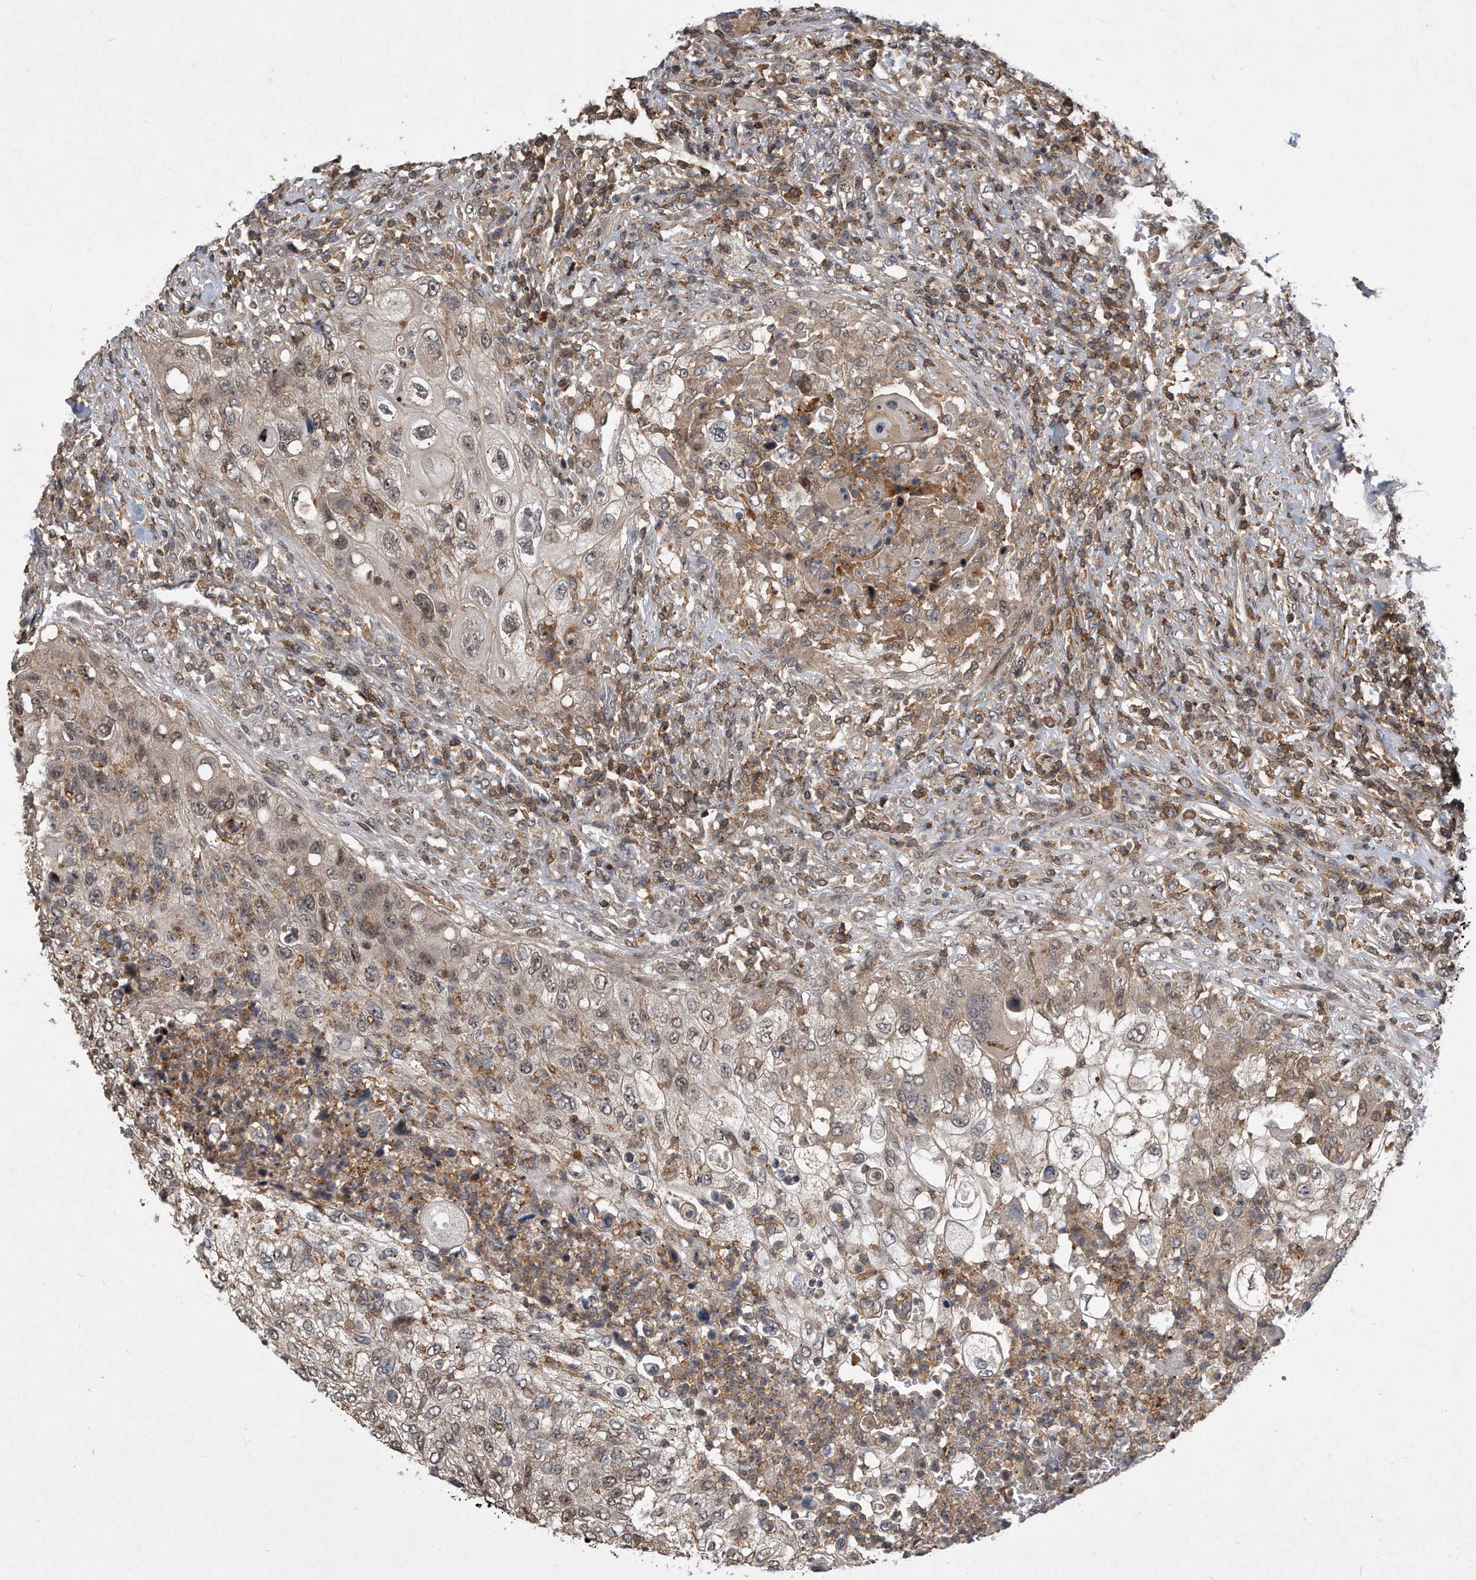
{"staining": {"intensity": "weak", "quantity": "<25%", "location": "cytoplasmic/membranous"}, "tissue": "urothelial cancer", "cell_type": "Tumor cells", "image_type": "cancer", "snomed": [{"axis": "morphology", "description": "Urothelial carcinoma, High grade"}, {"axis": "topography", "description": "Urinary bladder"}], "caption": "This is a micrograph of IHC staining of urothelial cancer, which shows no expression in tumor cells. (DAB immunohistochemistry (IHC) with hematoxylin counter stain).", "gene": "PGBD2", "patient": {"sex": "female", "age": 60}}